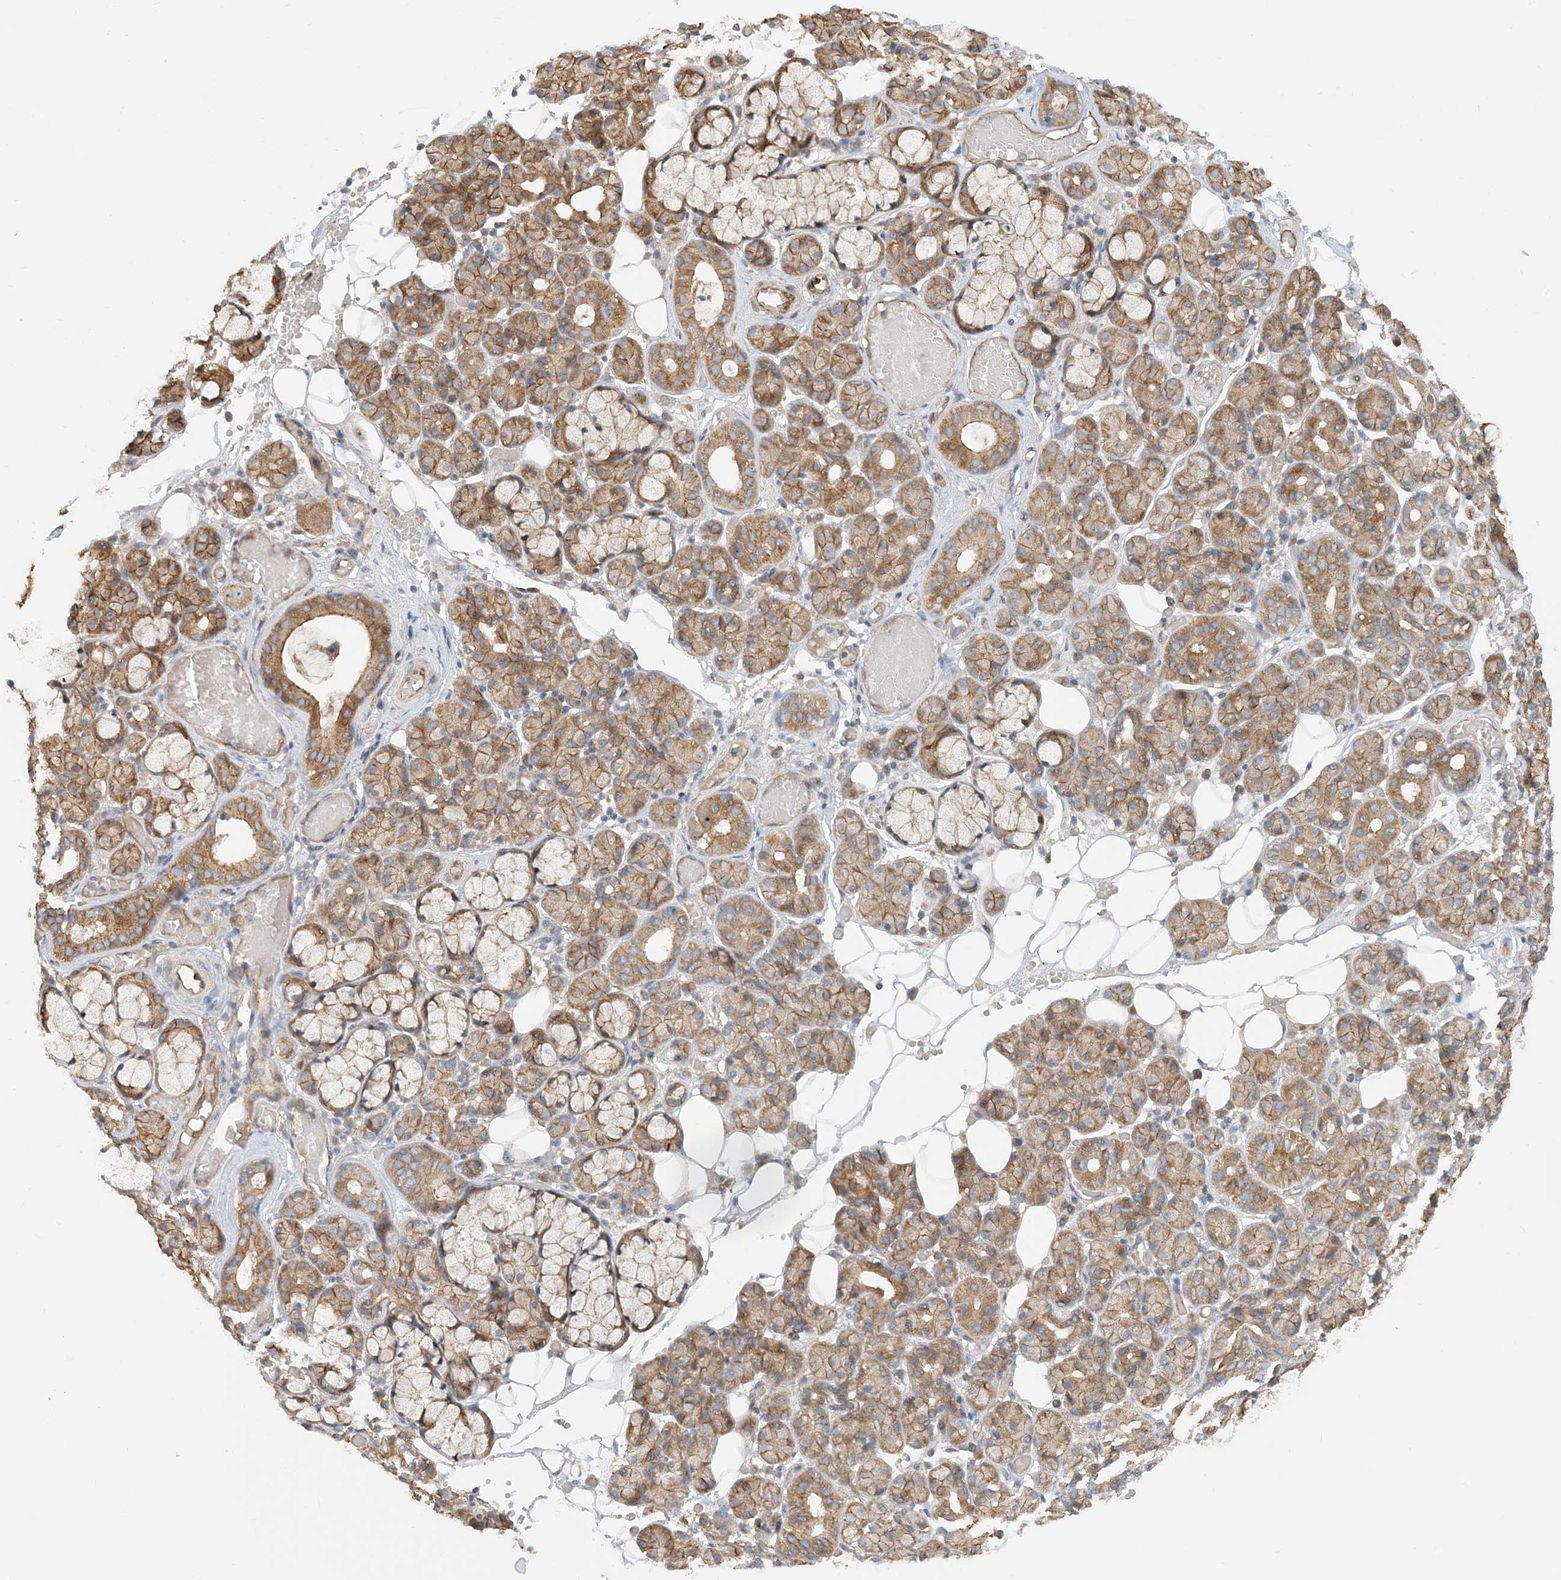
{"staining": {"intensity": "moderate", "quantity": ">75%", "location": "cytoplasmic/membranous"}, "tissue": "salivary gland", "cell_type": "Glandular cells", "image_type": "normal", "snomed": [{"axis": "morphology", "description": "Normal tissue, NOS"}, {"axis": "topography", "description": "Salivary gland"}], "caption": "The histopathology image demonstrates immunohistochemical staining of unremarkable salivary gland. There is moderate cytoplasmic/membranous staining is appreciated in approximately >75% of glandular cells.", "gene": "MYL5", "patient": {"sex": "male", "age": 63}}